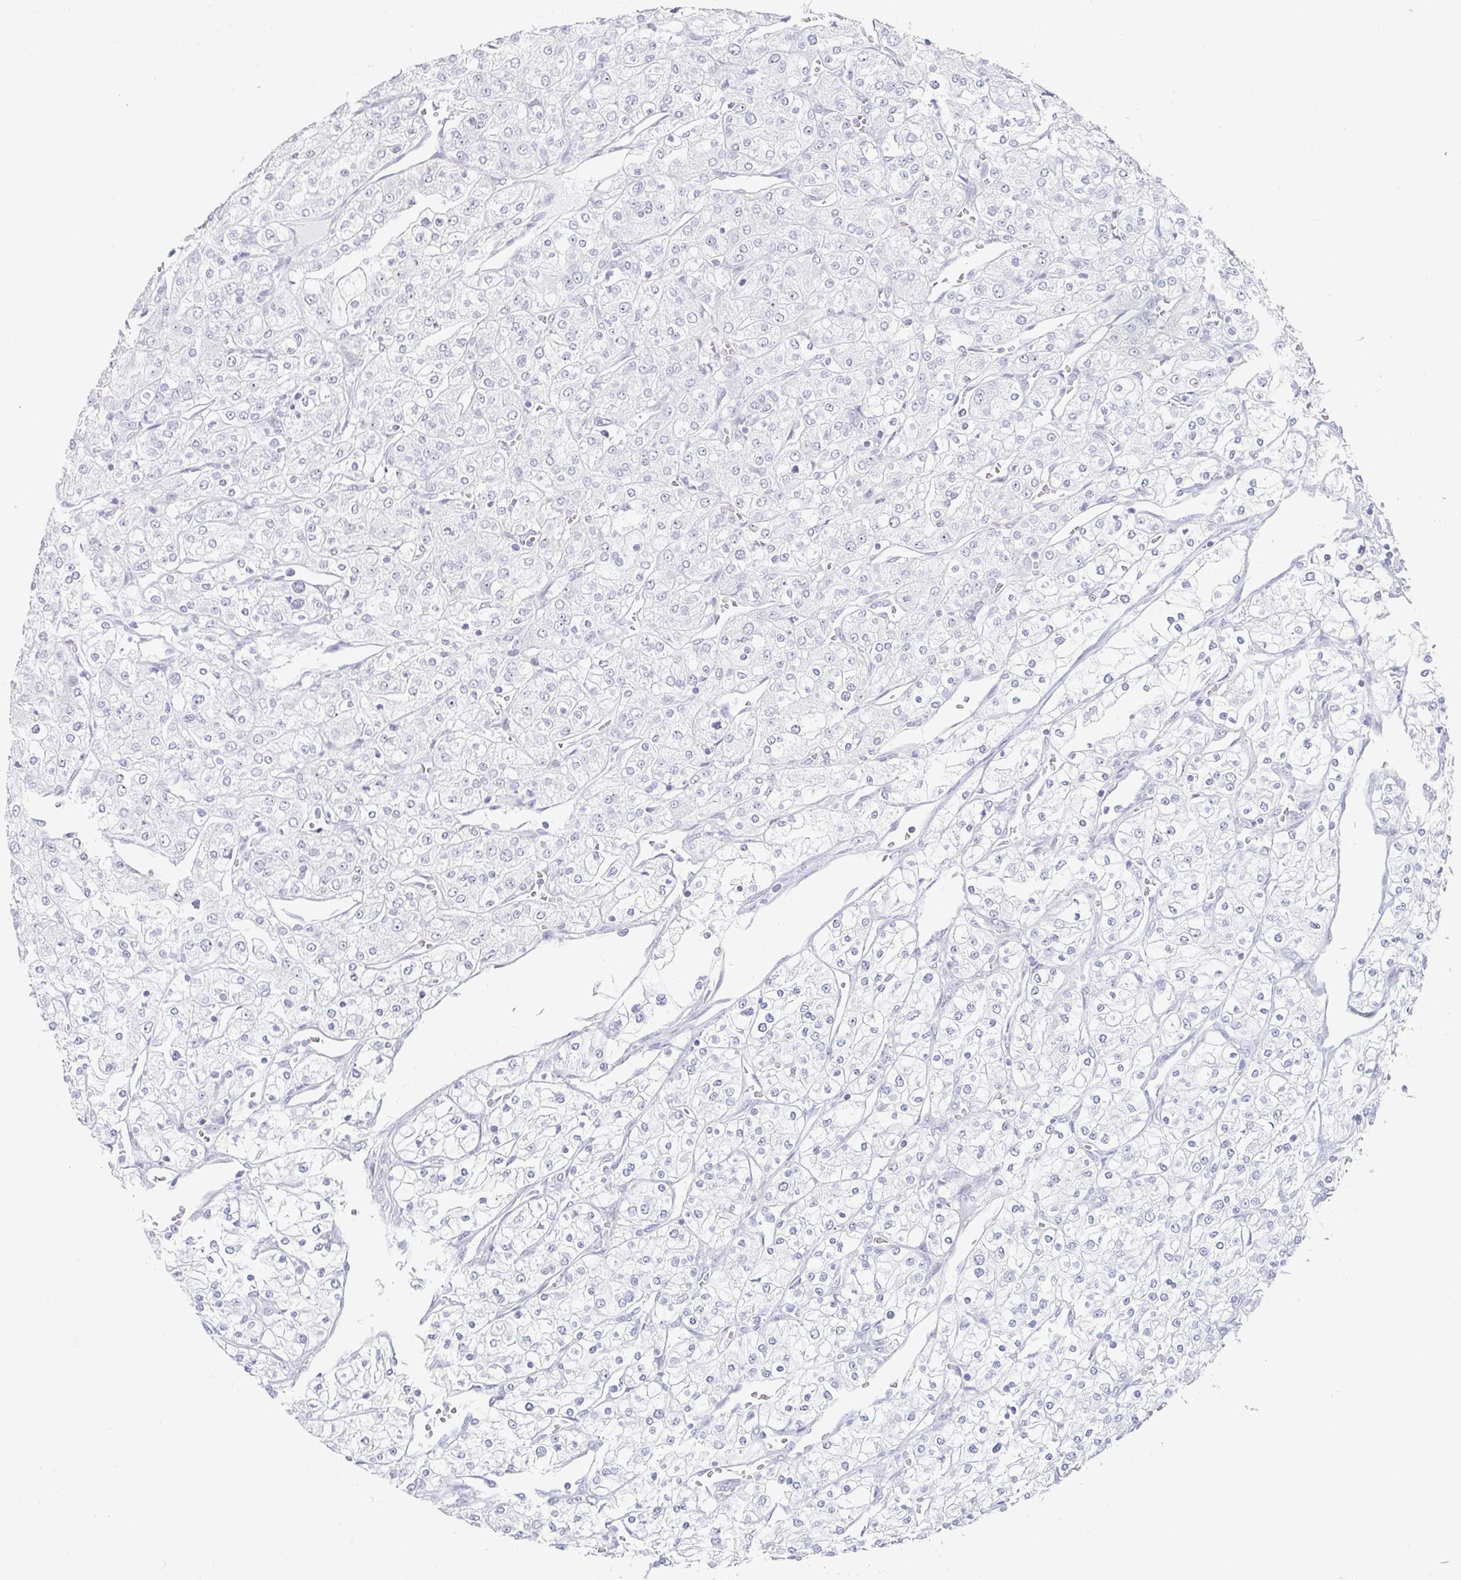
{"staining": {"intensity": "negative", "quantity": "none", "location": "none"}, "tissue": "renal cancer", "cell_type": "Tumor cells", "image_type": "cancer", "snomed": [{"axis": "morphology", "description": "Adenocarcinoma, NOS"}, {"axis": "topography", "description": "Kidney"}], "caption": "A photomicrograph of human renal cancer is negative for staining in tumor cells.", "gene": "POU2AF2", "patient": {"sex": "male", "age": 80}}